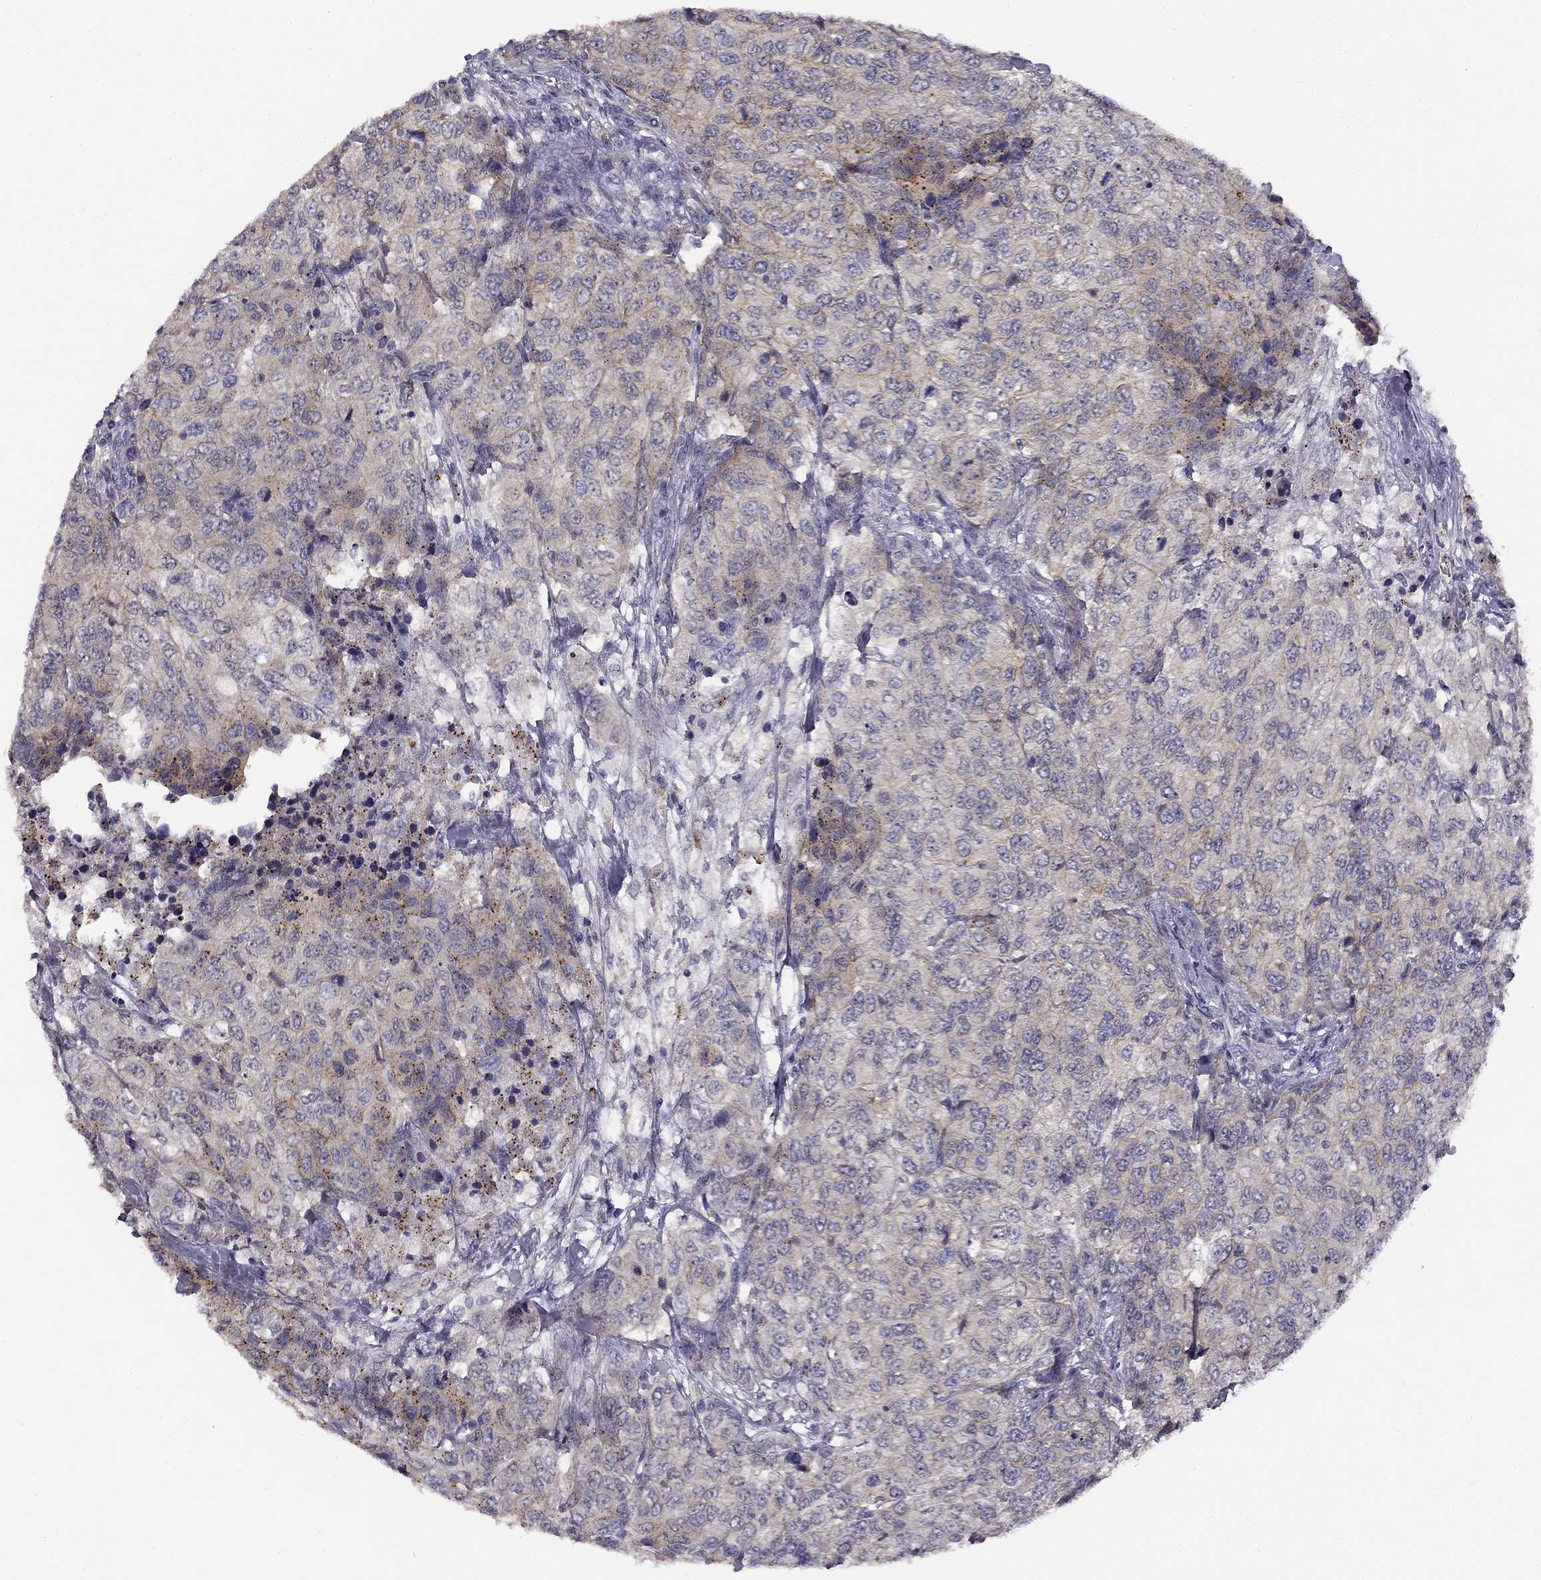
{"staining": {"intensity": "strong", "quantity": "<25%", "location": "cytoplasmic/membranous"}, "tissue": "urothelial cancer", "cell_type": "Tumor cells", "image_type": "cancer", "snomed": [{"axis": "morphology", "description": "Urothelial carcinoma, High grade"}, {"axis": "topography", "description": "Urinary bladder"}], "caption": "Tumor cells exhibit strong cytoplasmic/membranous staining in approximately <25% of cells in urothelial cancer. (DAB IHC, brown staining for protein, blue staining for nuclei).", "gene": "CNR1", "patient": {"sex": "female", "age": 78}}